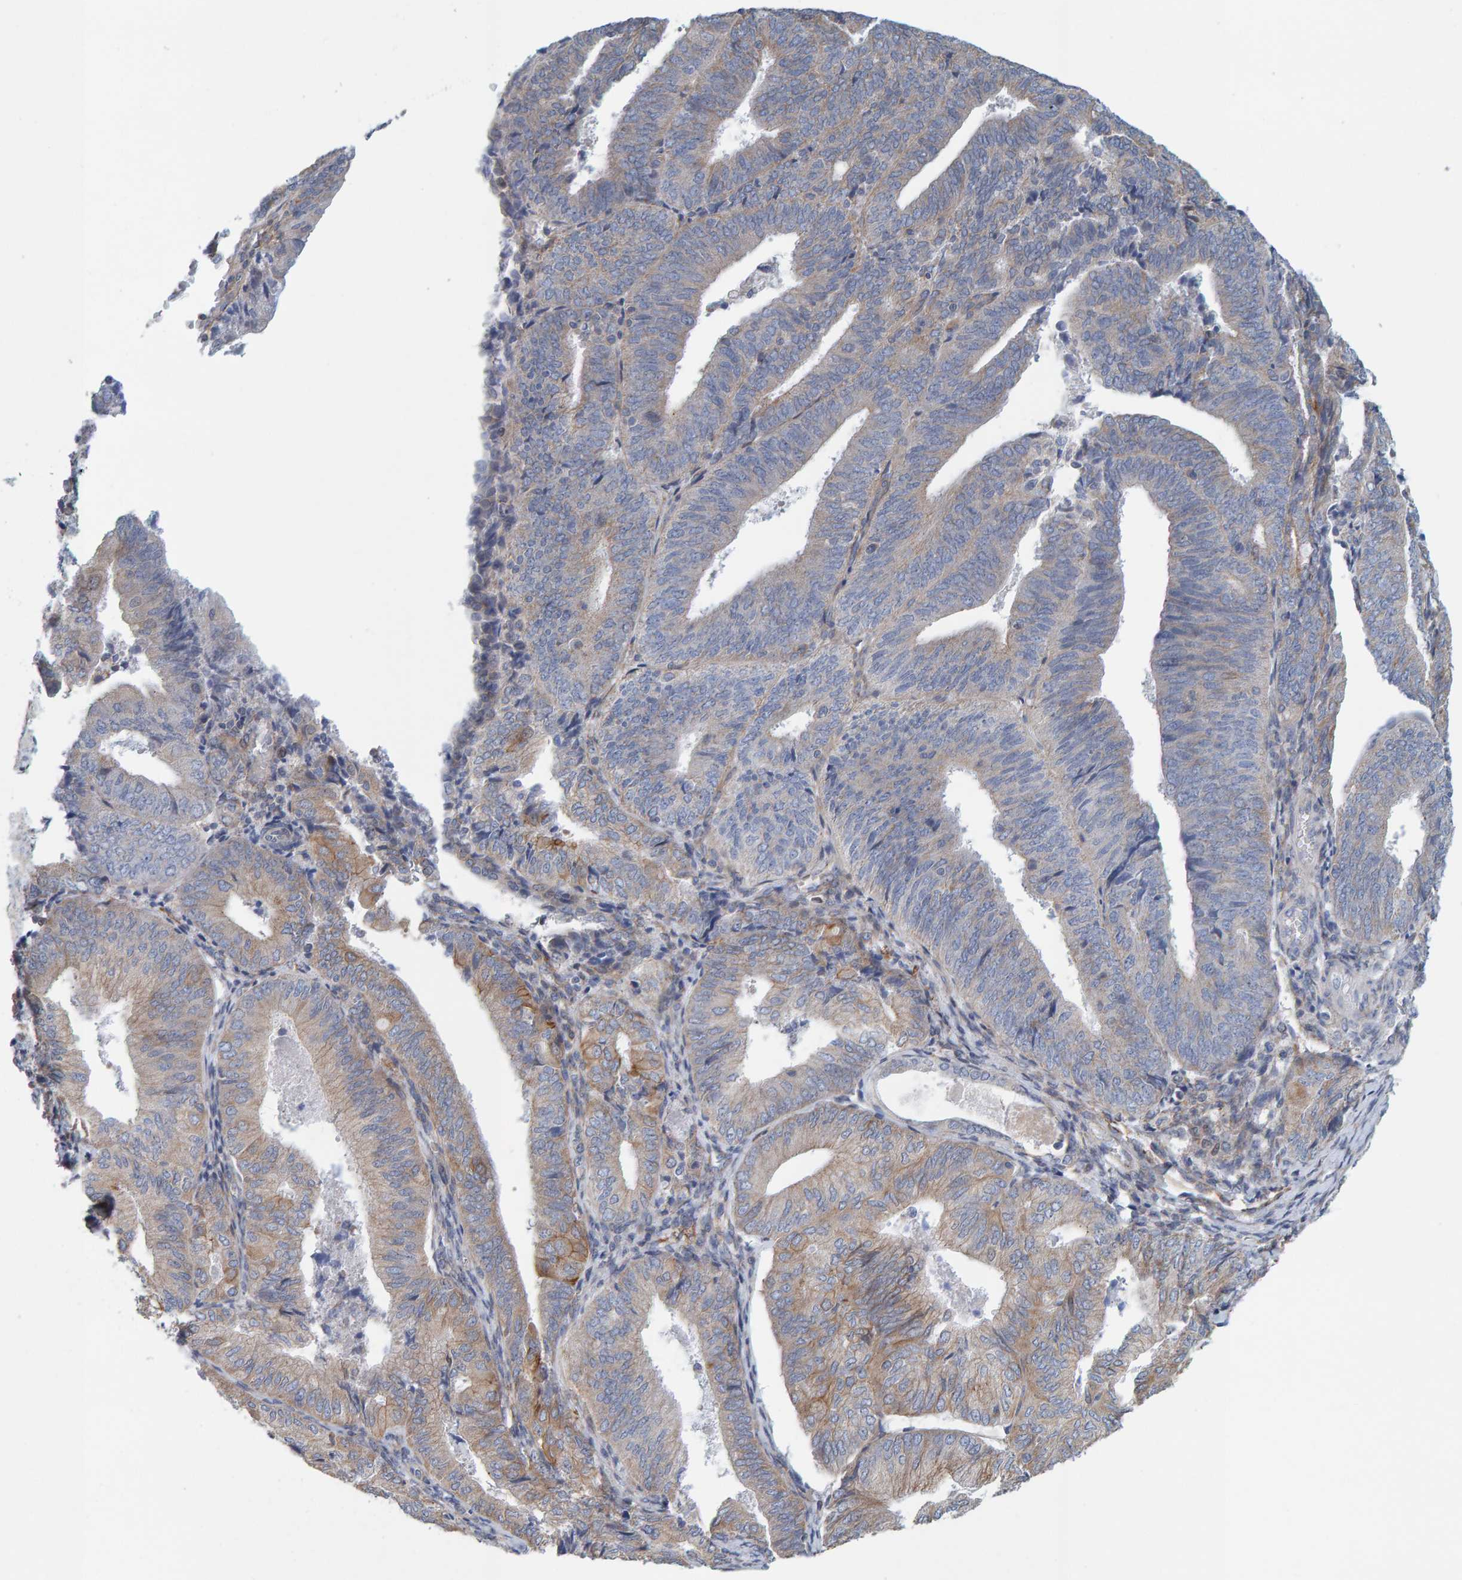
{"staining": {"intensity": "moderate", "quantity": "25%-75%", "location": "cytoplasmic/membranous"}, "tissue": "endometrial cancer", "cell_type": "Tumor cells", "image_type": "cancer", "snomed": [{"axis": "morphology", "description": "Adenocarcinoma, NOS"}, {"axis": "topography", "description": "Endometrium"}], "caption": "This photomicrograph shows endometrial cancer stained with immunohistochemistry to label a protein in brown. The cytoplasmic/membranous of tumor cells show moderate positivity for the protein. Nuclei are counter-stained blue.", "gene": "RGP1", "patient": {"sex": "female", "age": 81}}